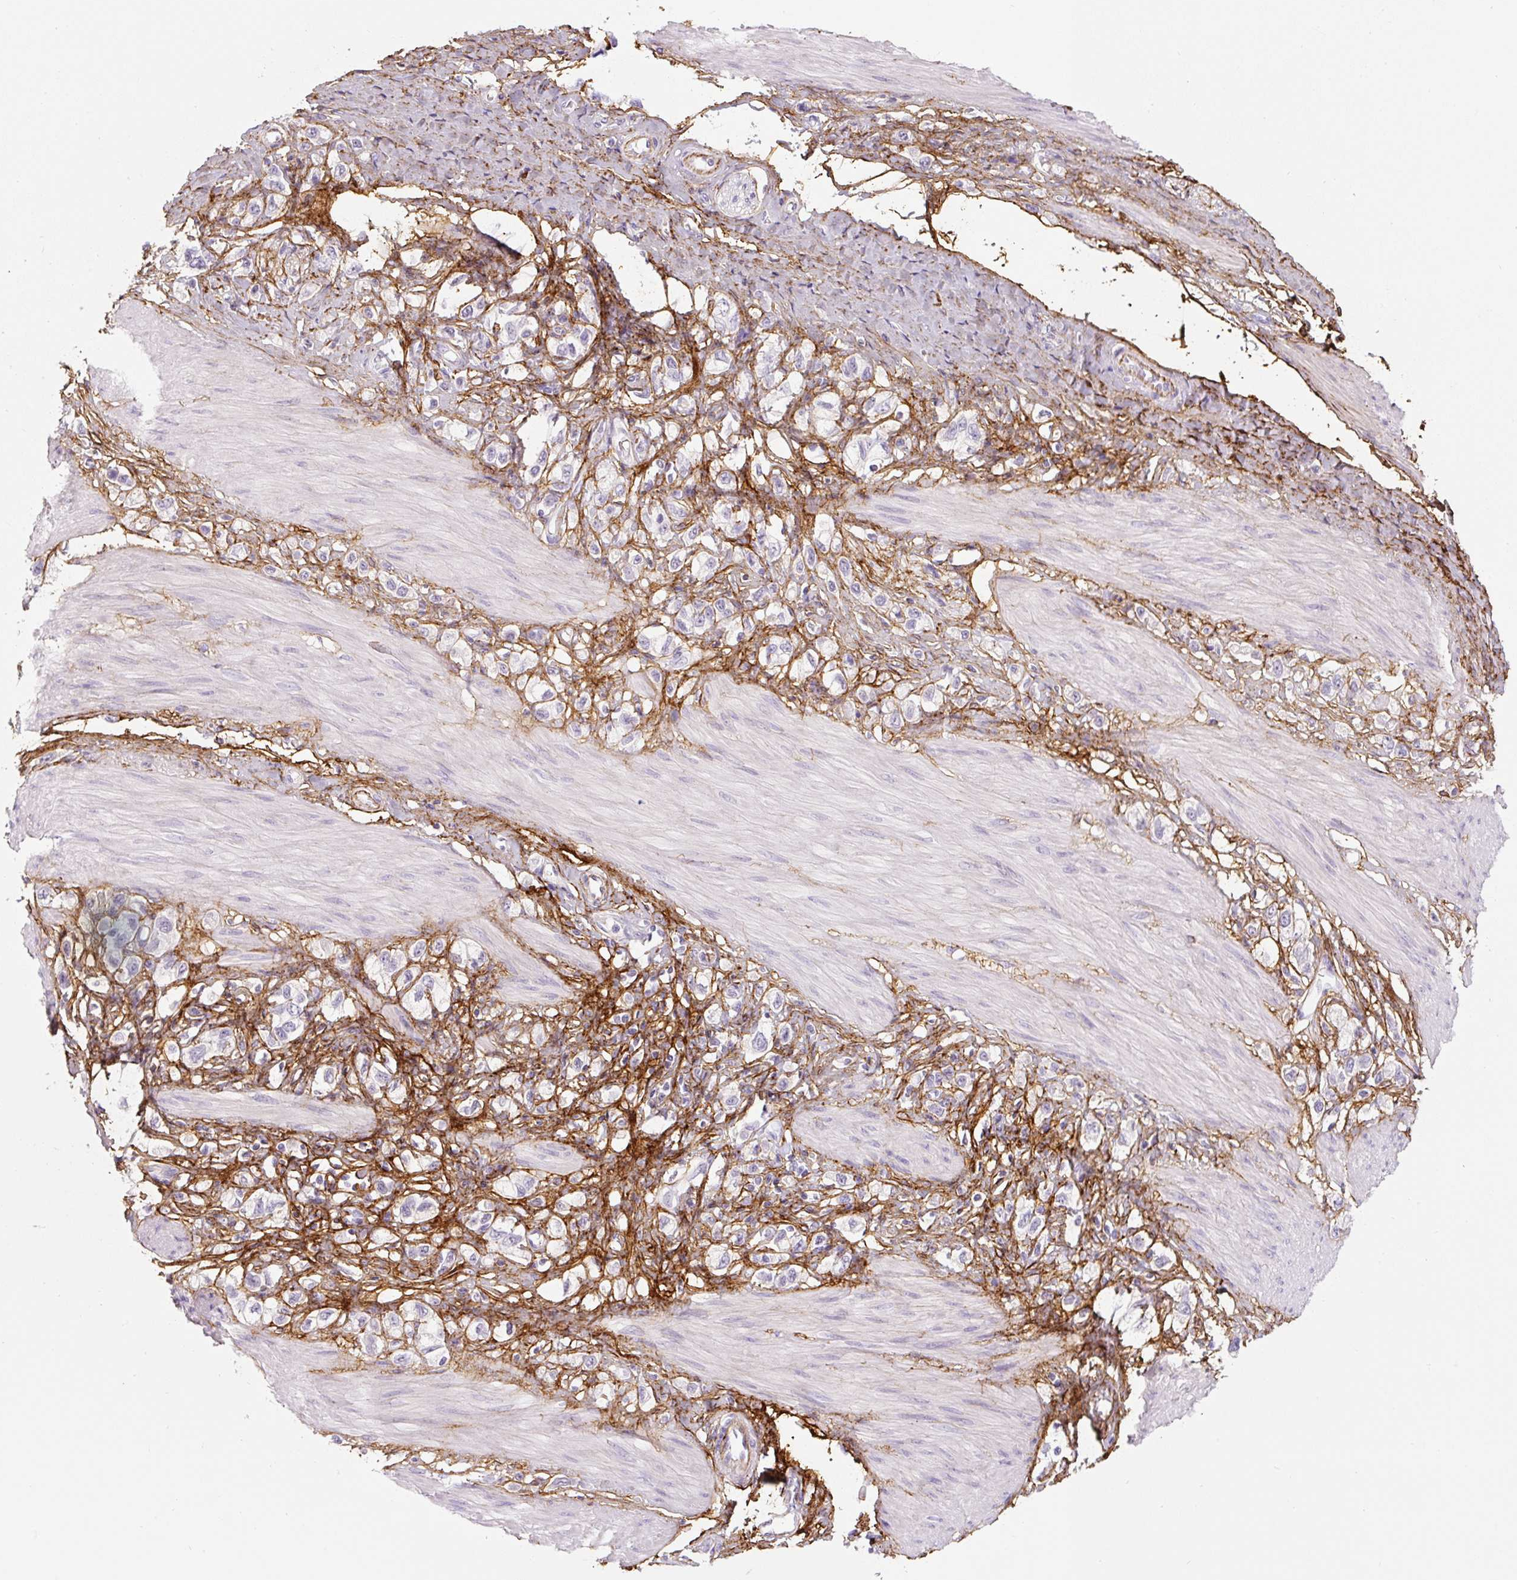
{"staining": {"intensity": "negative", "quantity": "none", "location": "none"}, "tissue": "stomach cancer", "cell_type": "Tumor cells", "image_type": "cancer", "snomed": [{"axis": "morphology", "description": "Adenocarcinoma, NOS"}, {"axis": "topography", "description": "Stomach"}], "caption": "The micrograph demonstrates no staining of tumor cells in stomach cancer.", "gene": "FBN1", "patient": {"sex": "female", "age": 65}}